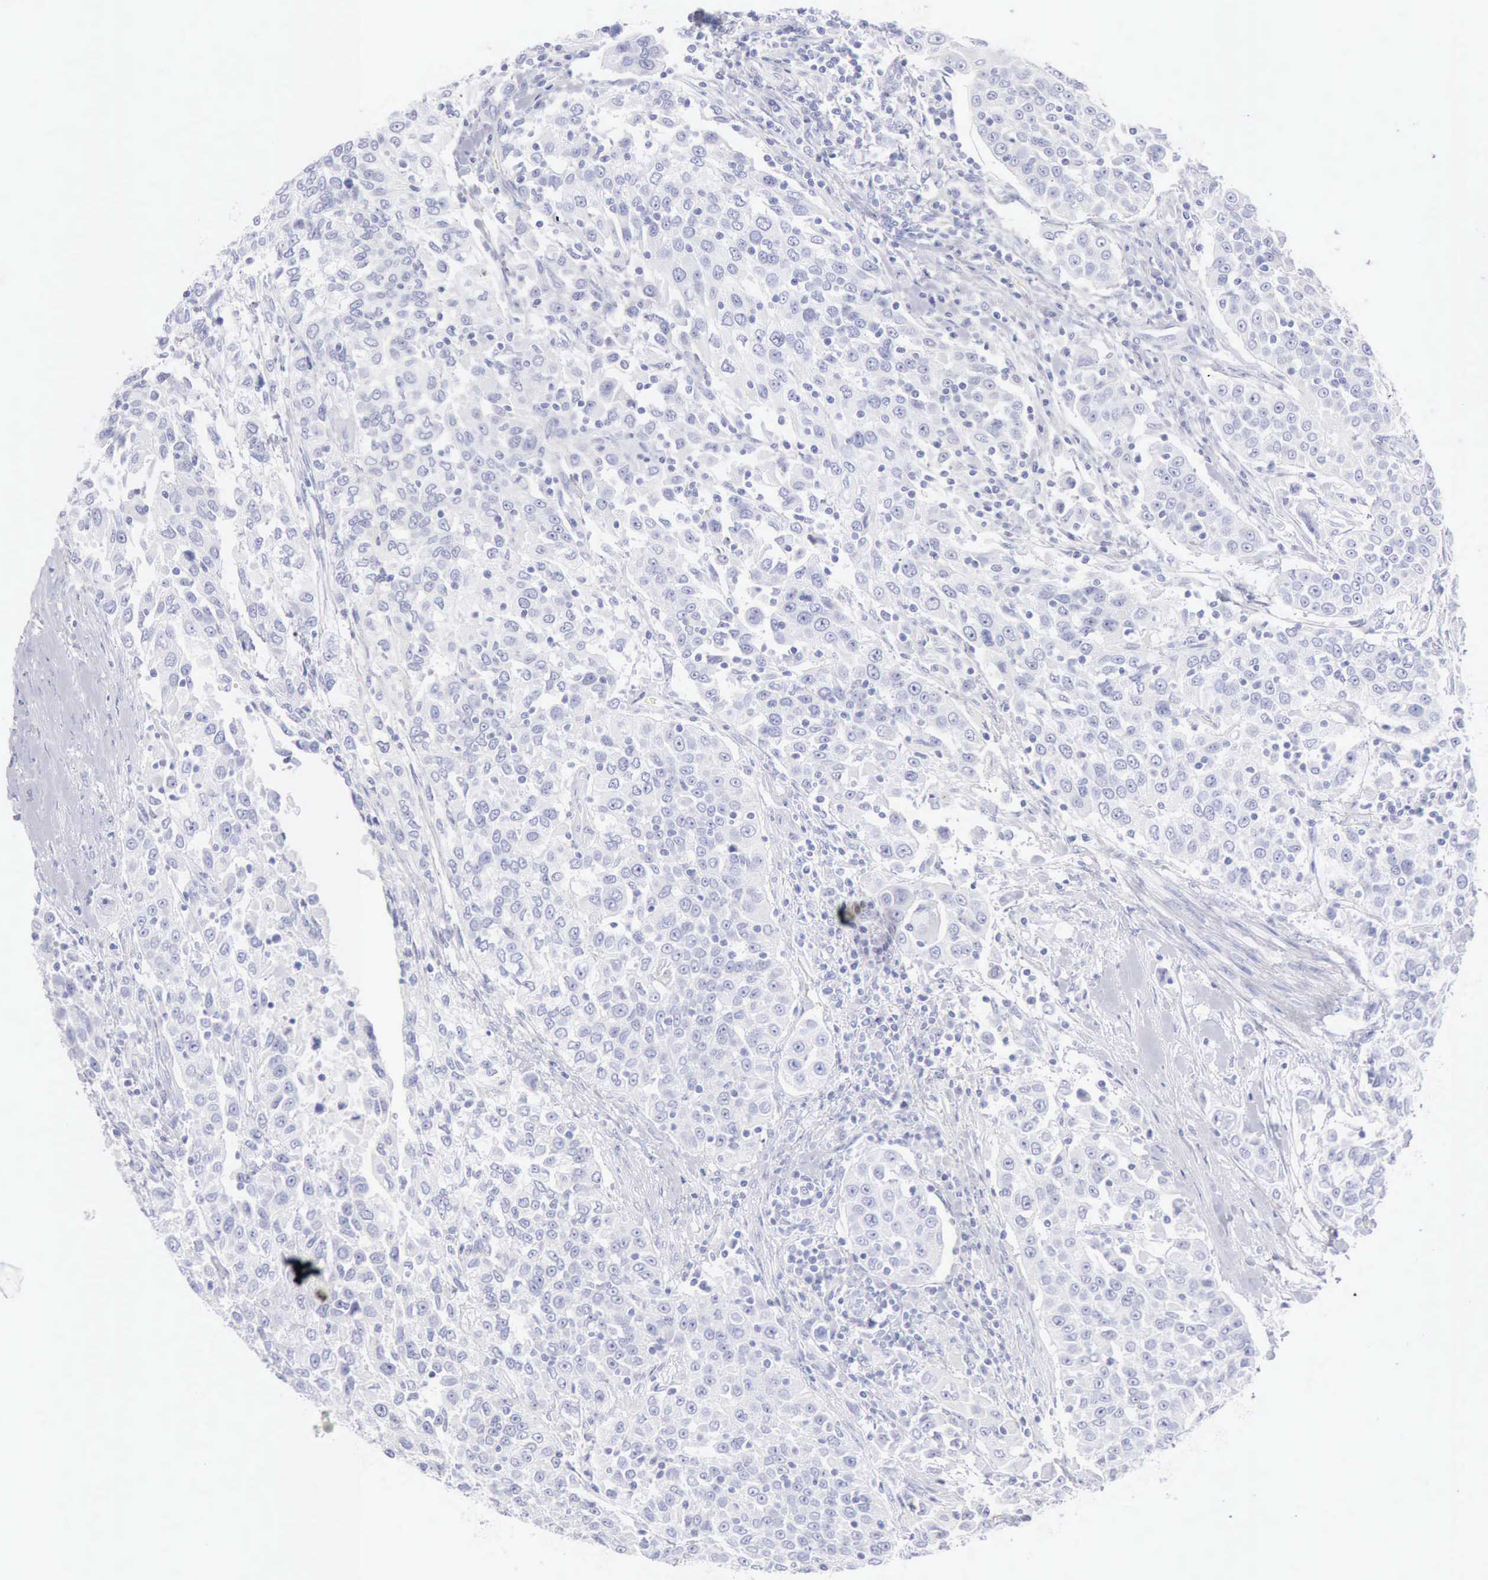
{"staining": {"intensity": "negative", "quantity": "none", "location": "none"}, "tissue": "urothelial cancer", "cell_type": "Tumor cells", "image_type": "cancer", "snomed": [{"axis": "morphology", "description": "Urothelial carcinoma, High grade"}, {"axis": "topography", "description": "Urinary bladder"}], "caption": "High power microscopy micrograph of an immunohistochemistry histopathology image of urothelial cancer, revealing no significant expression in tumor cells. (DAB (3,3'-diaminobenzidine) IHC with hematoxylin counter stain).", "gene": "KRT10", "patient": {"sex": "female", "age": 80}}